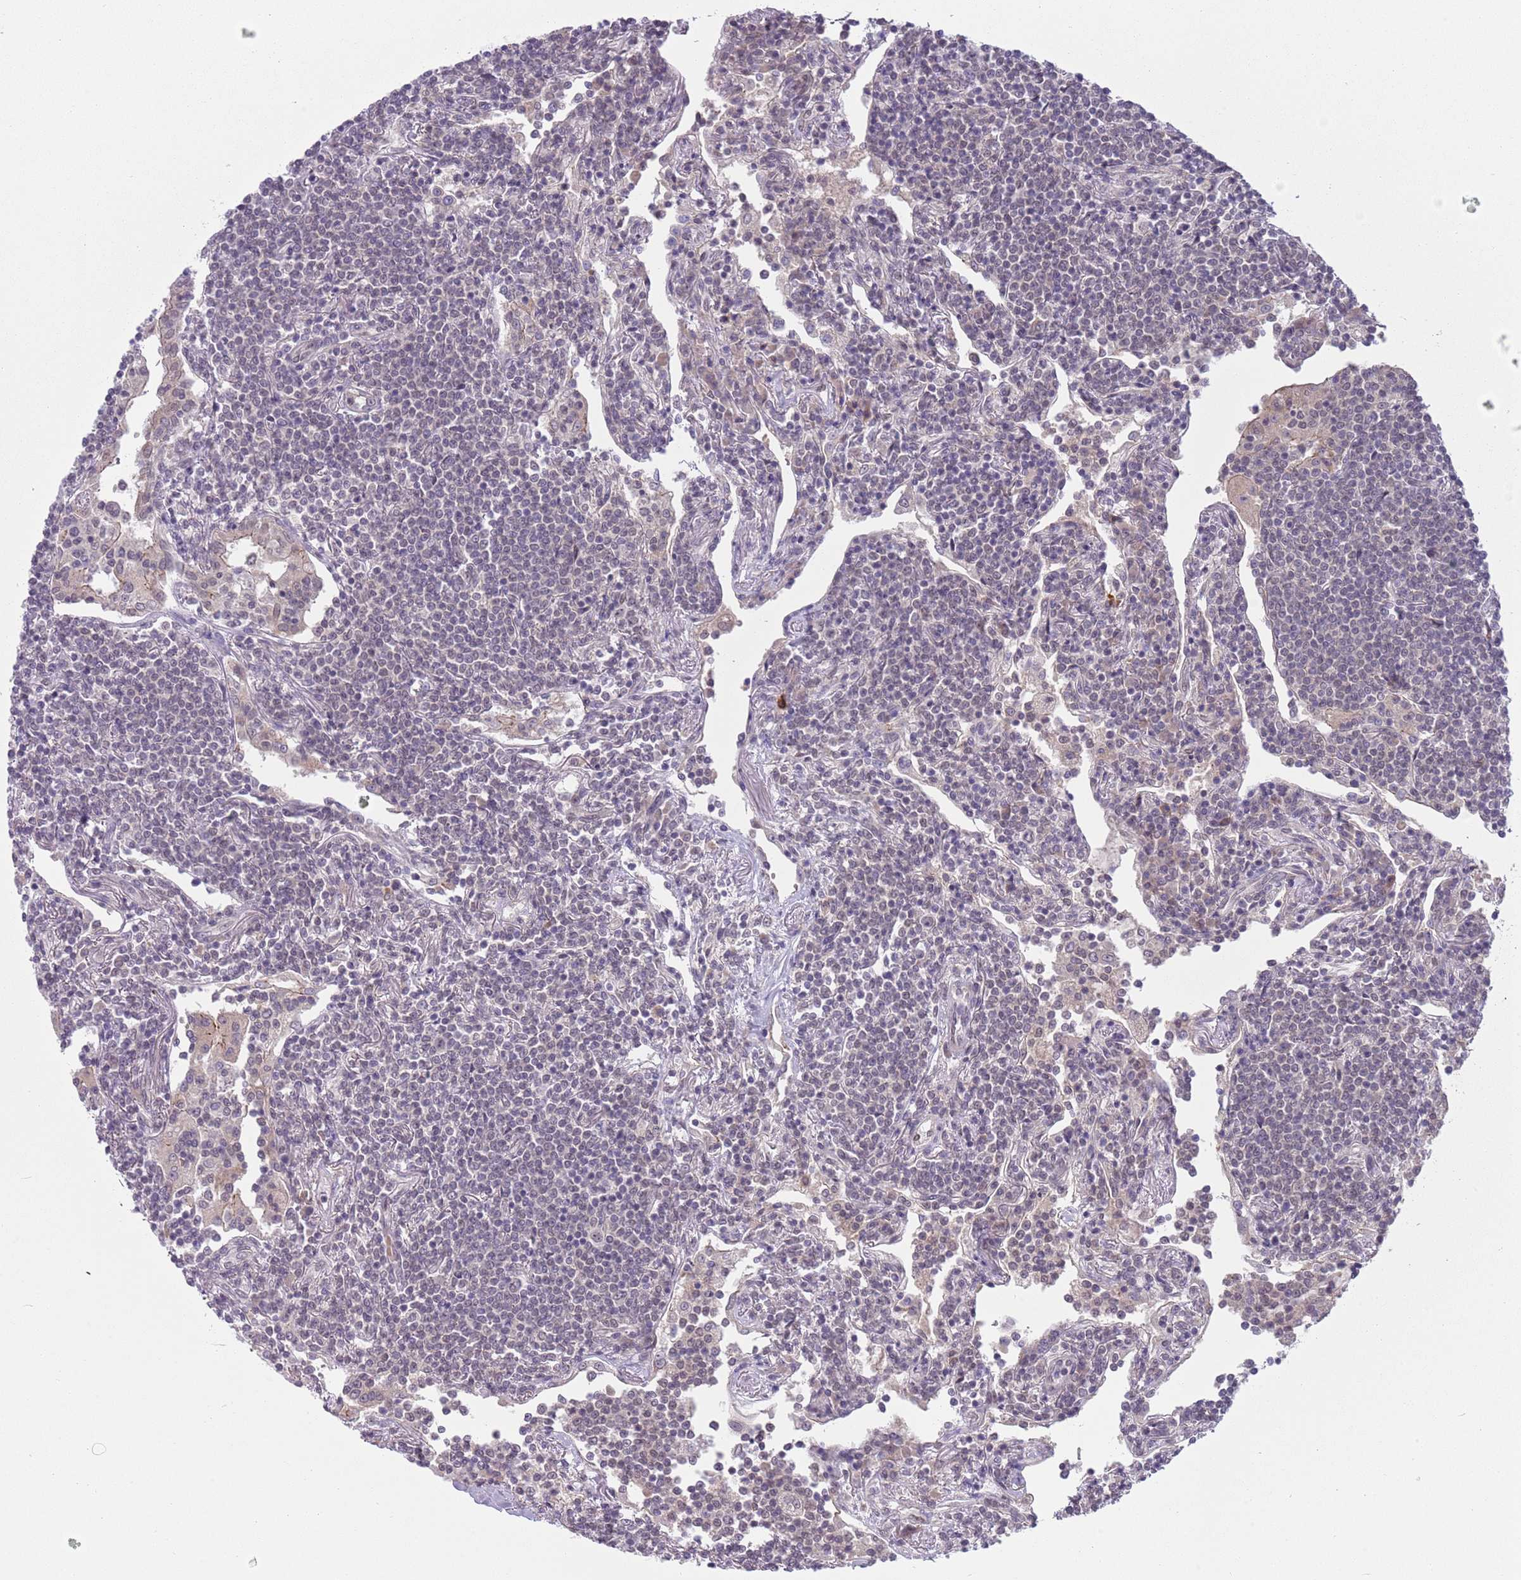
{"staining": {"intensity": "negative", "quantity": "none", "location": "none"}, "tissue": "lymphoma", "cell_type": "Tumor cells", "image_type": "cancer", "snomed": [{"axis": "morphology", "description": "Malignant lymphoma, non-Hodgkin's type, Low grade"}, {"axis": "topography", "description": "Lung"}], "caption": "High power microscopy histopathology image of an IHC image of lymphoma, revealing no significant expression in tumor cells. (DAB (3,3'-diaminobenzidine) immunohistochemistry, high magnification).", "gene": "TM2D1", "patient": {"sex": "female", "age": 71}}